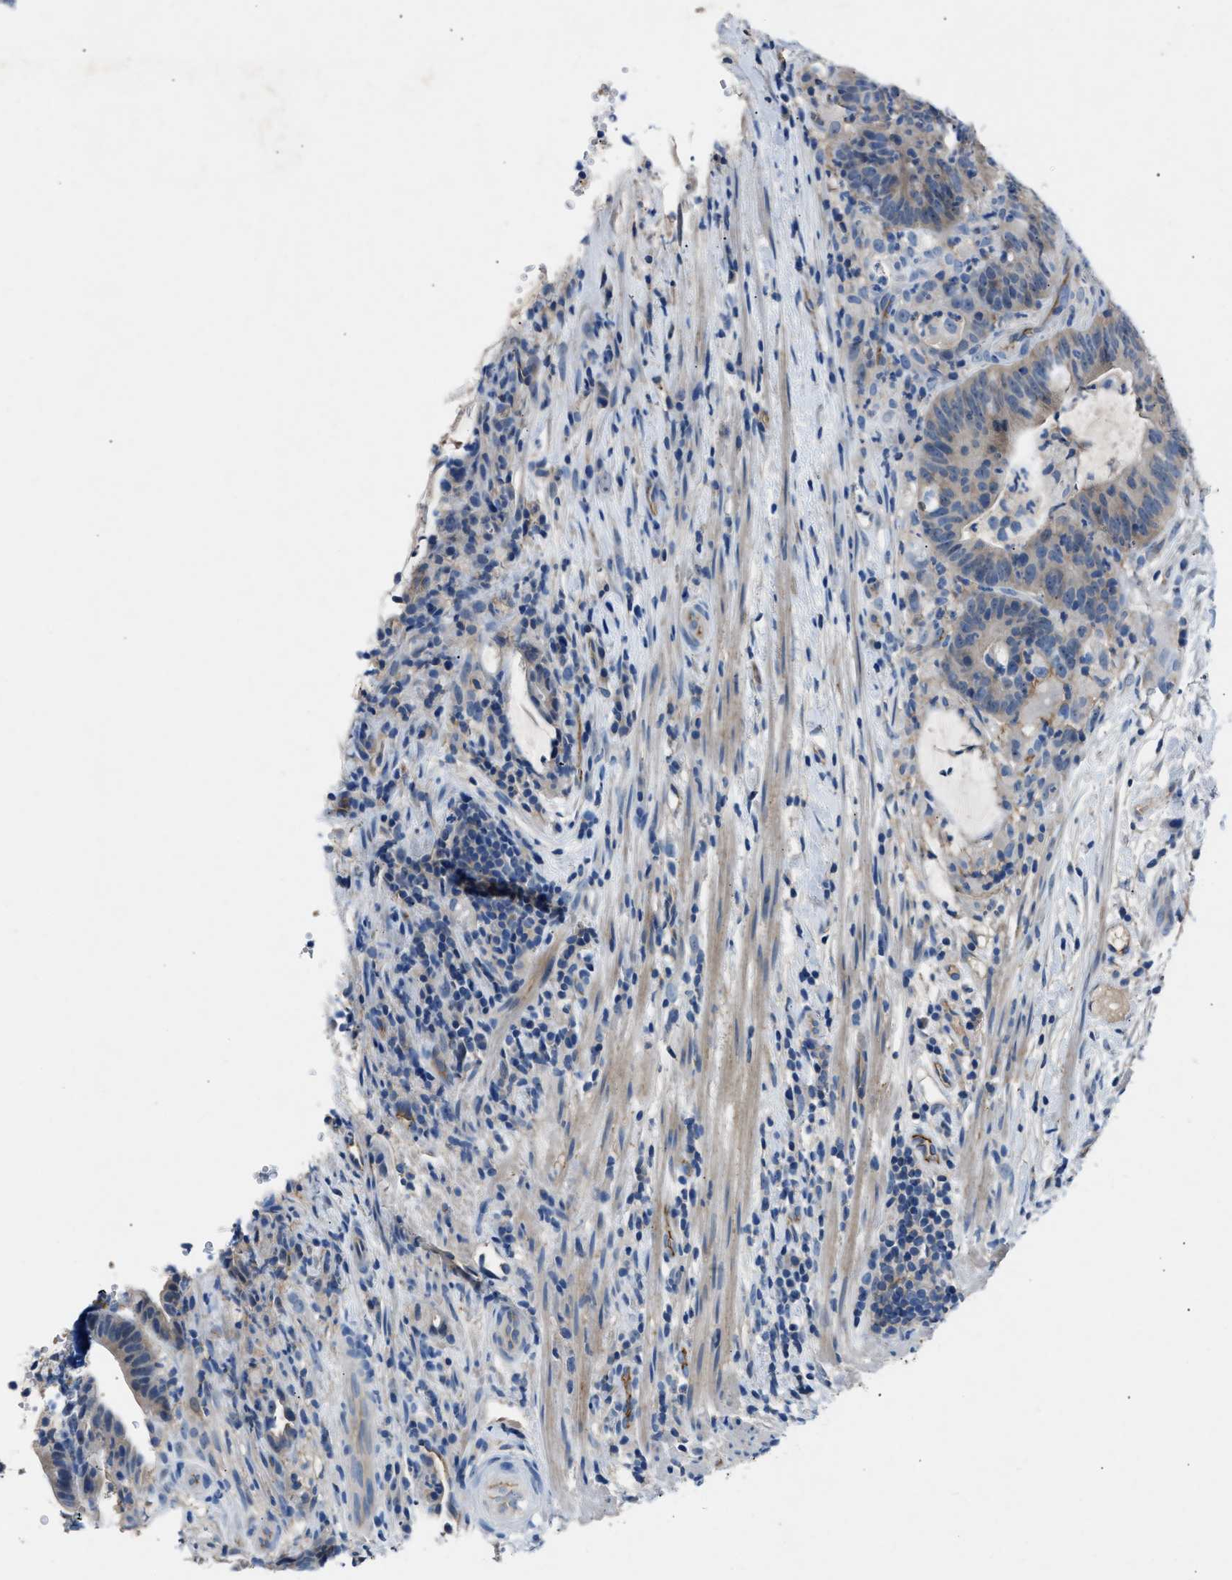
{"staining": {"intensity": "weak", "quantity": "<25%", "location": "cytoplasmic/membranous"}, "tissue": "colorectal cancer", "cell_type": "Tumor cells", "image_type": "cancer", "snomed": [{"axis": "morphology", "description": "Adenocarcinoma, NOS"}, {"axis": "topography", "description": "Colon"}], "caption": "Histopathology image shows no protein positivity in tumor cells of colorectal cancer tissue. (Immunohistochemistry, brightfield microscopy, high magnification).", "gene": "DNAAF5", "patient": {"sex": "female", "age": 66}}